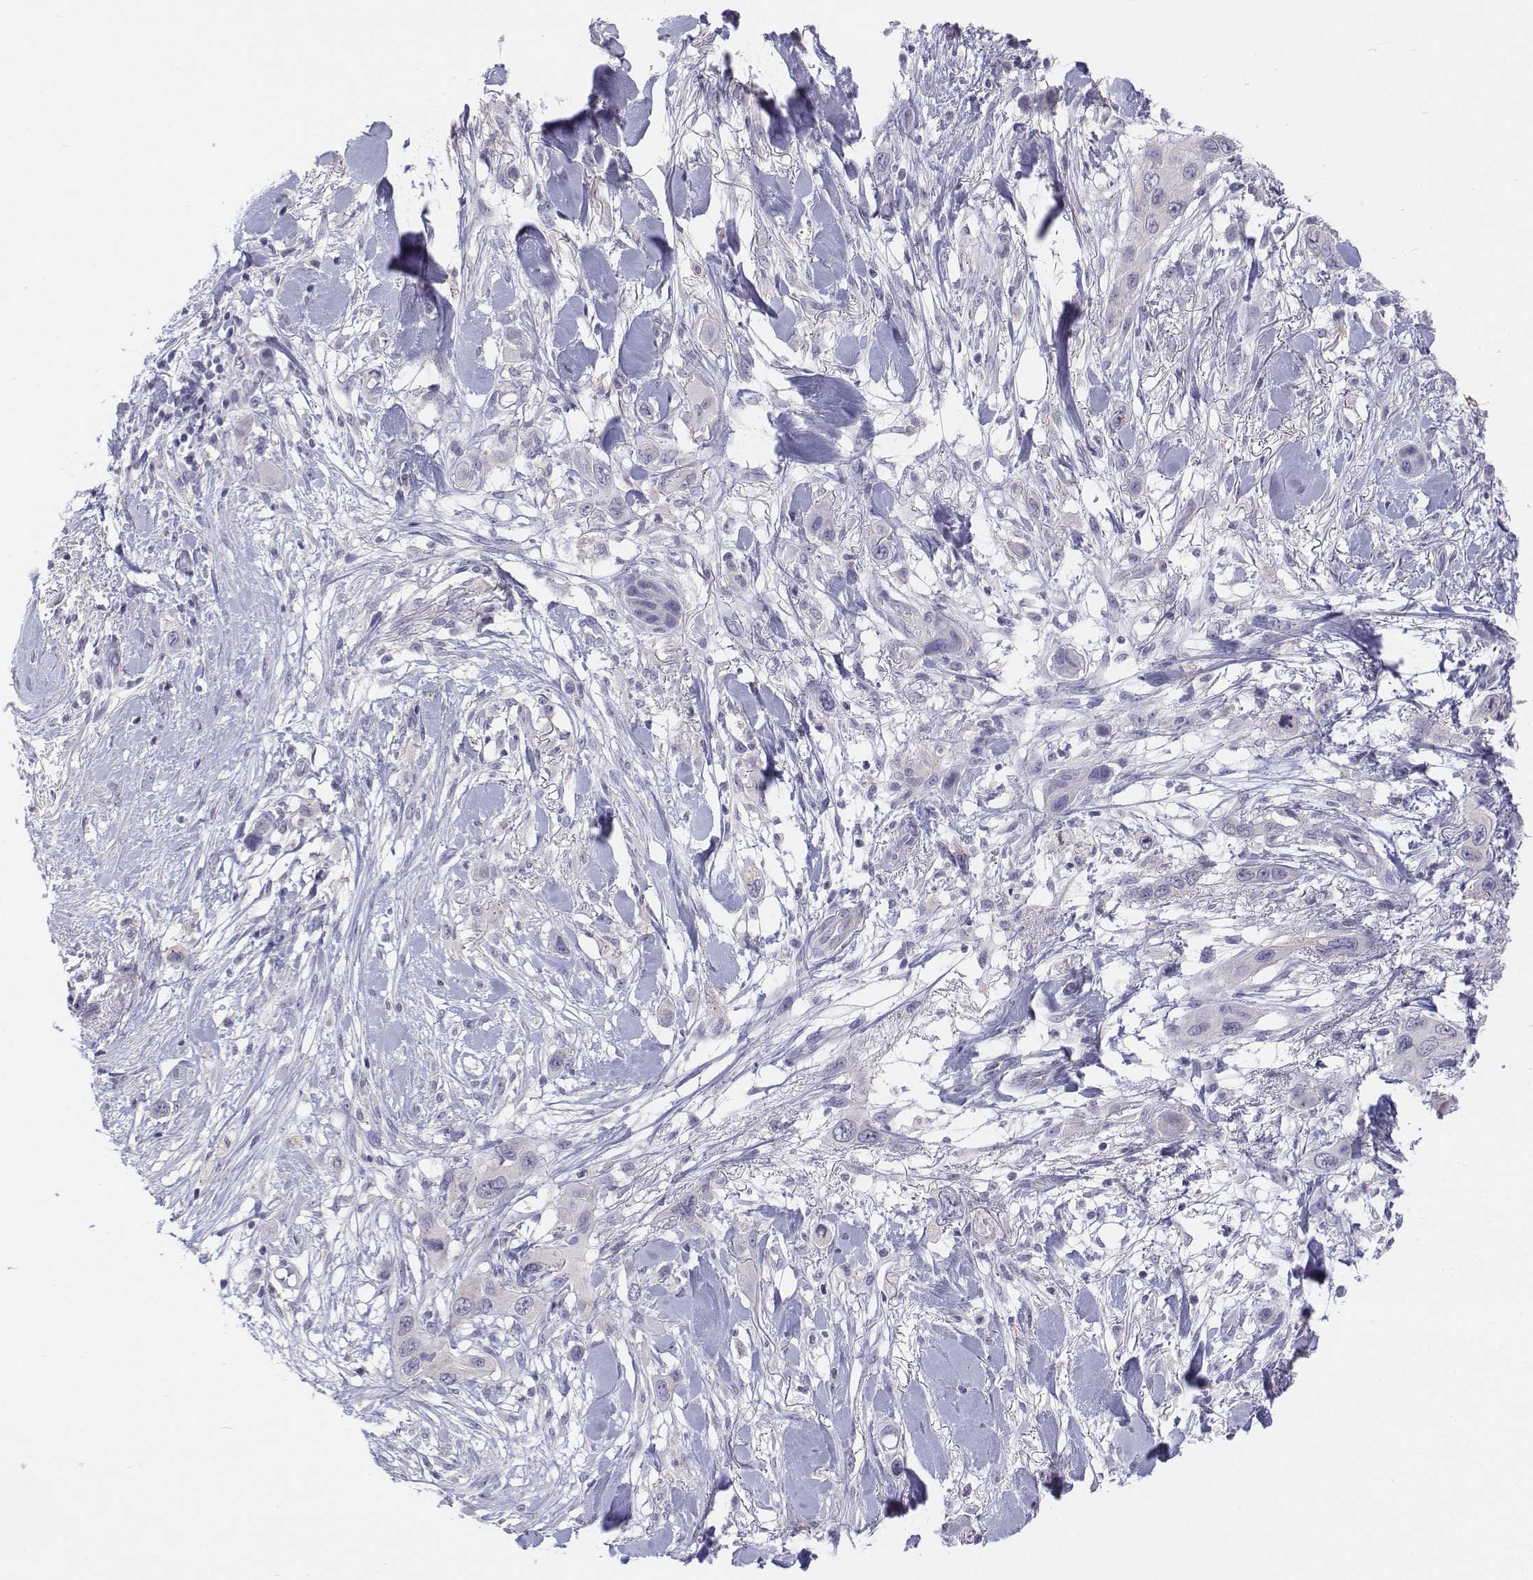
{"staining": {"intensity": "negative", "quantity": "none", "location": "none"}, "tissue": "skin cancer", "cell_type": "Tumor cells", "image_type": "cancer", "snomed": [{"axis": "morphology", "description": "Squamous cell carcinoma, NOS"}, {"axis": "topography", "description": "Skin"}], "caption": "This is an immunohistochemistry histopathology image of human skin squamous cell carcinoma. There is no staining in tumor cells.", "gene": "LGSN", "patient": {"sex": "male", "age": 79}}